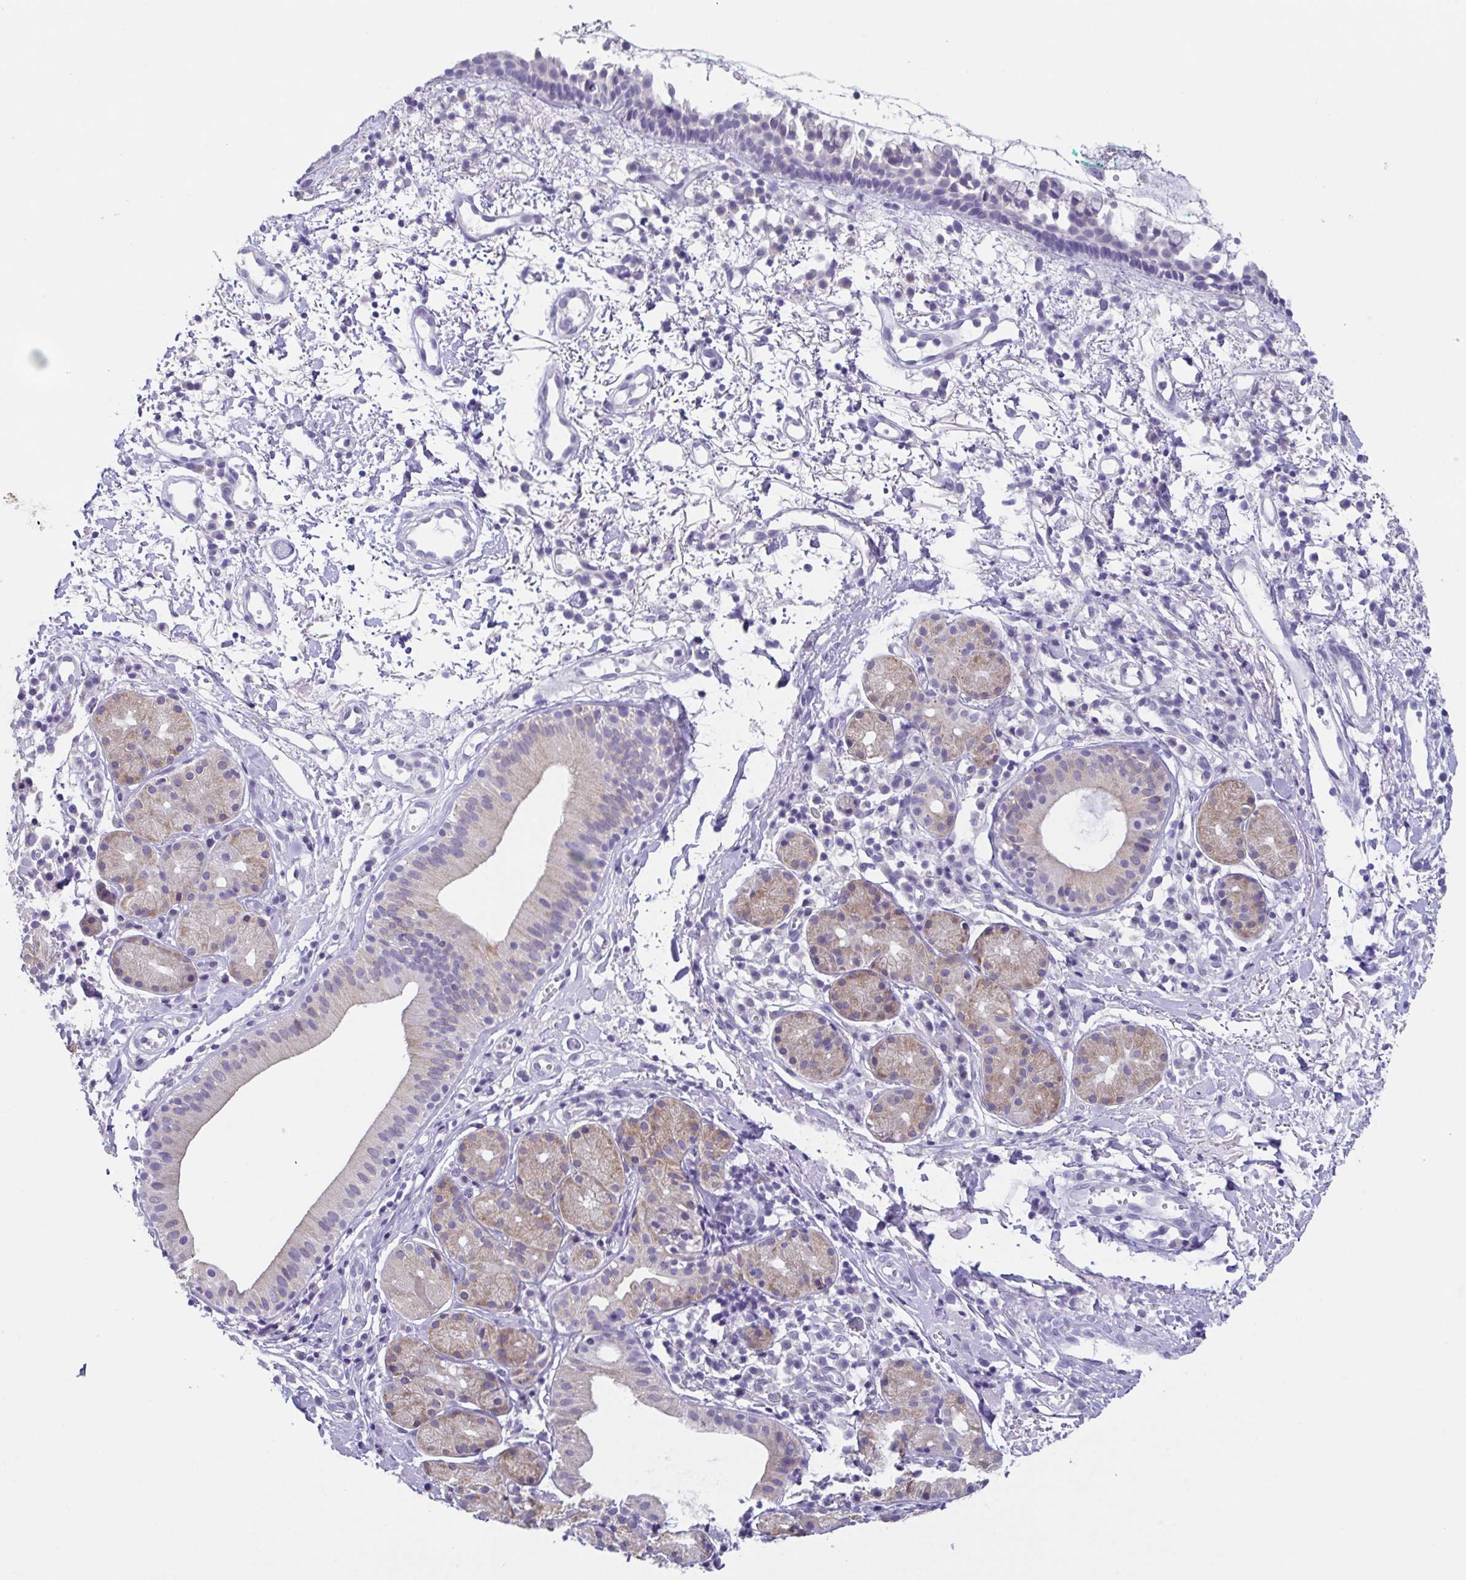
{"staining": {"intensity": "negative", "quantity": "none", "location": "none"}, "tissue": "nasopharynx", "cell_type": "Respiratory epithelial cells", "image_type": "normal", "snomed": [{"axis": "morphology", "description": "Normal tissue, NOS"}, {"axis": "morphology", "description": "Basal cell carcinoma"}, {"axis": "topography", "description": "Cartilage tissue"}, {"axis": "topography", "description": "Nasopharynx"}, {"axis": "topography", "description": "Oral tissue"}], "caption": "Protein analysis of normal nasopharynx shows no significant expression in respiratory epithelial cells. Brightfield microscopy of immunohistochemistry (IHC) stained with DAB (brown) and hematoxylin (blue), captured at high magnification.", "gene": "RDH11", "patient": {"sex": "female", "age": 77}}